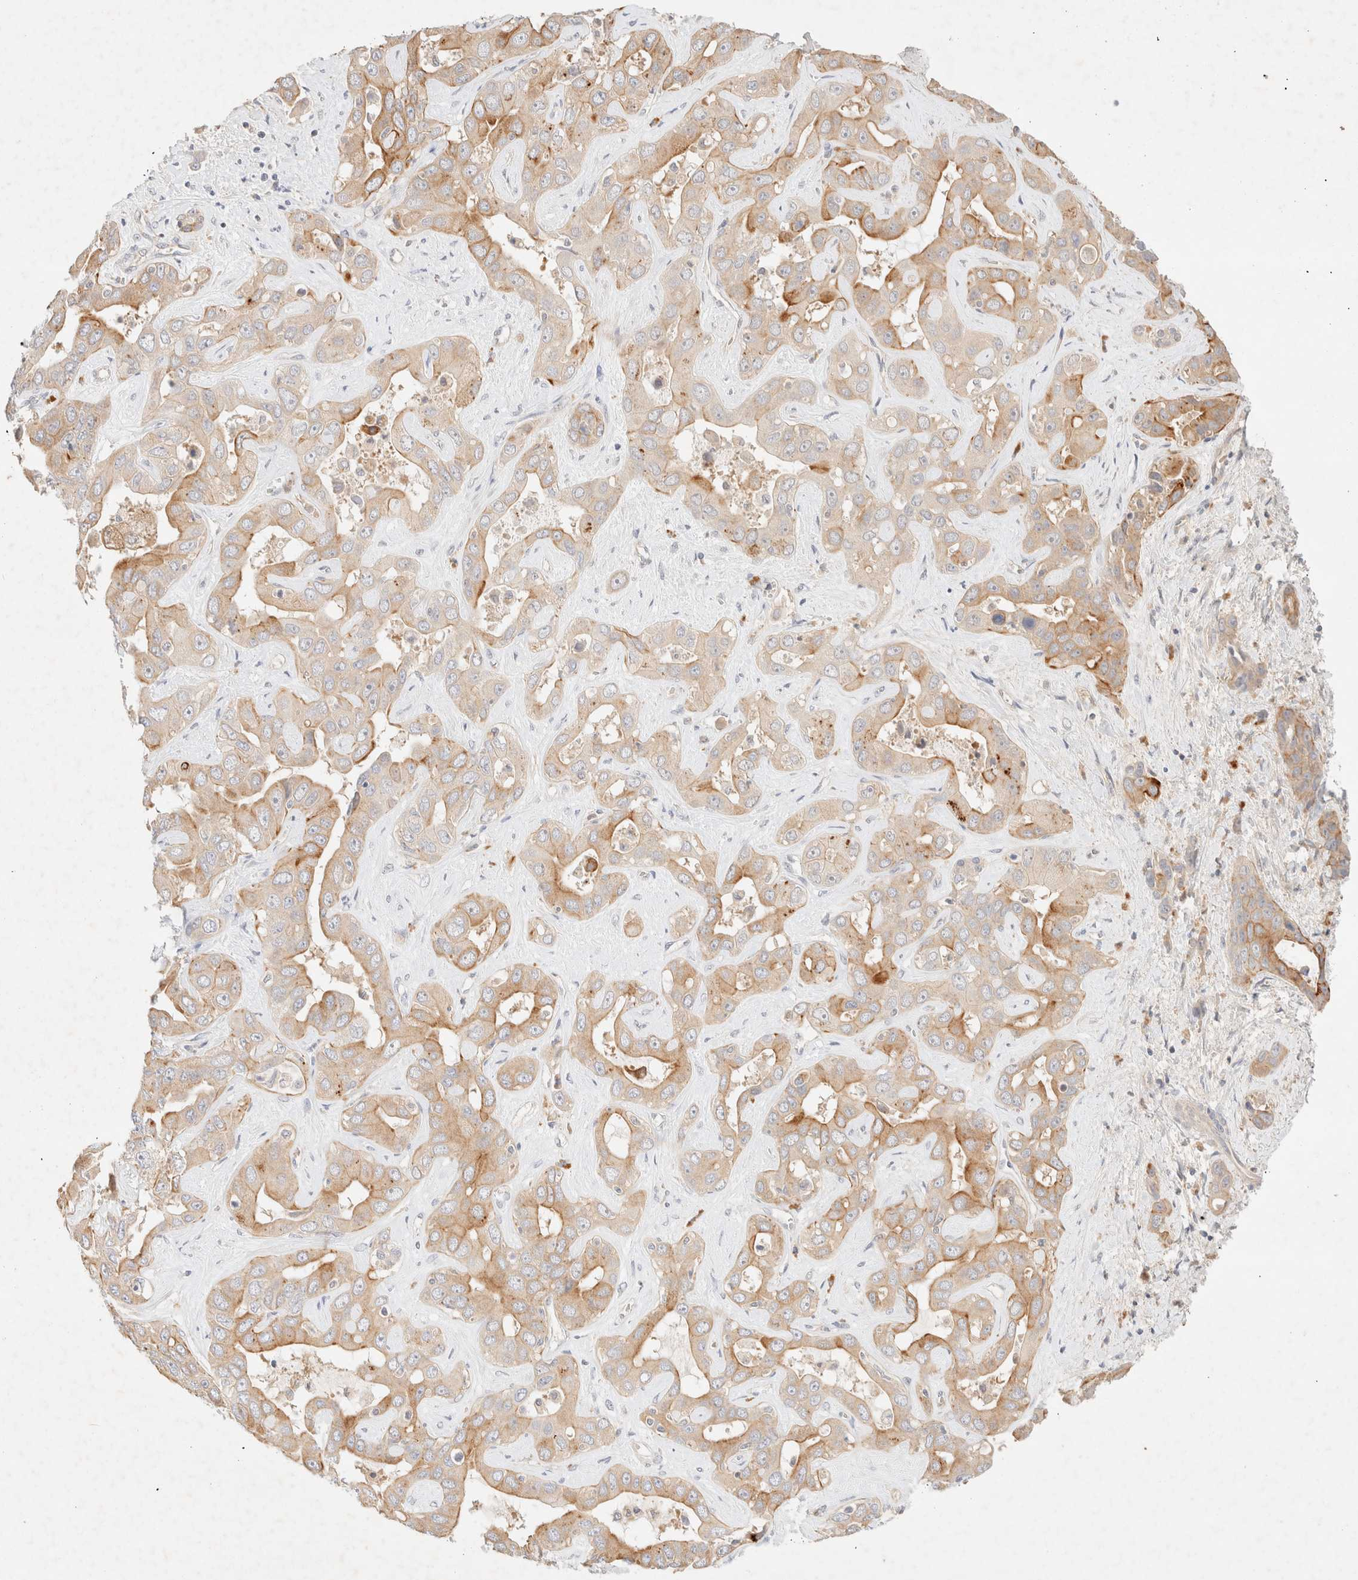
{"staining": {"intensity": "moderate", "quantity": ">75%", "location": "cytoplasmic/membranous"}, "tissue": "liver cancer", "cell_type": "Tumor cells", "image_type": "cancer", "snomed": [{"axis": "morphology", "description": "Cholangiocarcinoma"}, {"axis": "topography", "description": "Liver"}], "caption": "High-power microscopy captured an immunohistochemistry (IHC) micrograph of liver cancer, revealing moderate cytoplasmic/membranous positivity in approximately >75% of tumor cells.", "gene": "SGSM2", "patient": {"sex": "female", "age": 52}}